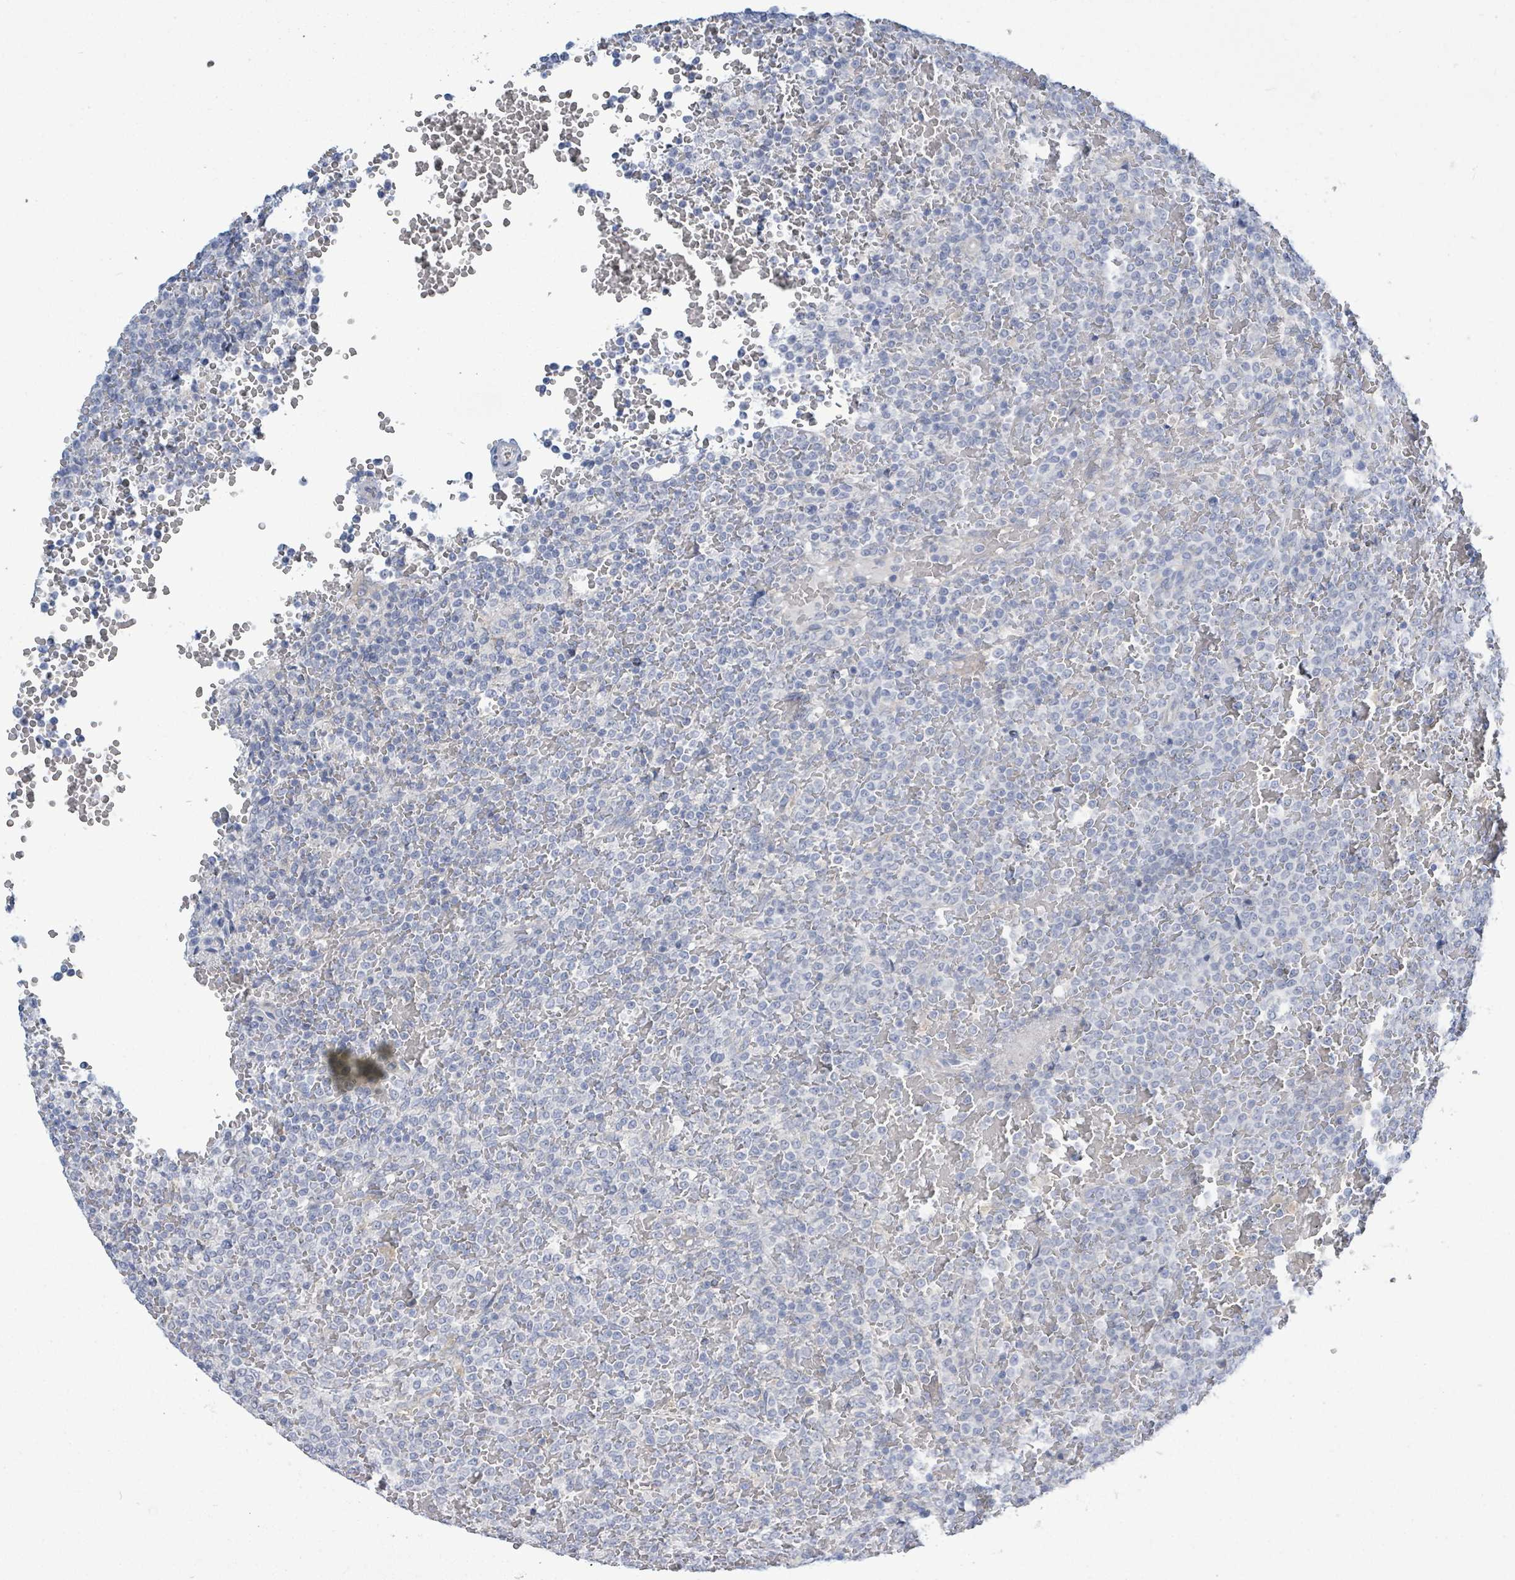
{"staining": {"intensity": "negative", "quantity": "none", "location": "none"}, "tissue": "lymphoma", "cell_type": "Tumor cells", "image_type": "cancer", "snomed": [{"axis": "morphology", "description": "Malignant lymphoma, non-Hodgkin's type, Low grade"}, {"axis": "topography", "description": "Spleen"}], "caption": "Immunohistochemistry of human malignant lymphoma, non-Hodgkin's type (low-grade) demonstrates no staining in tumor cells.", "gene": "SIRPB1", "patient": {"sex": "male", "age": 60}}